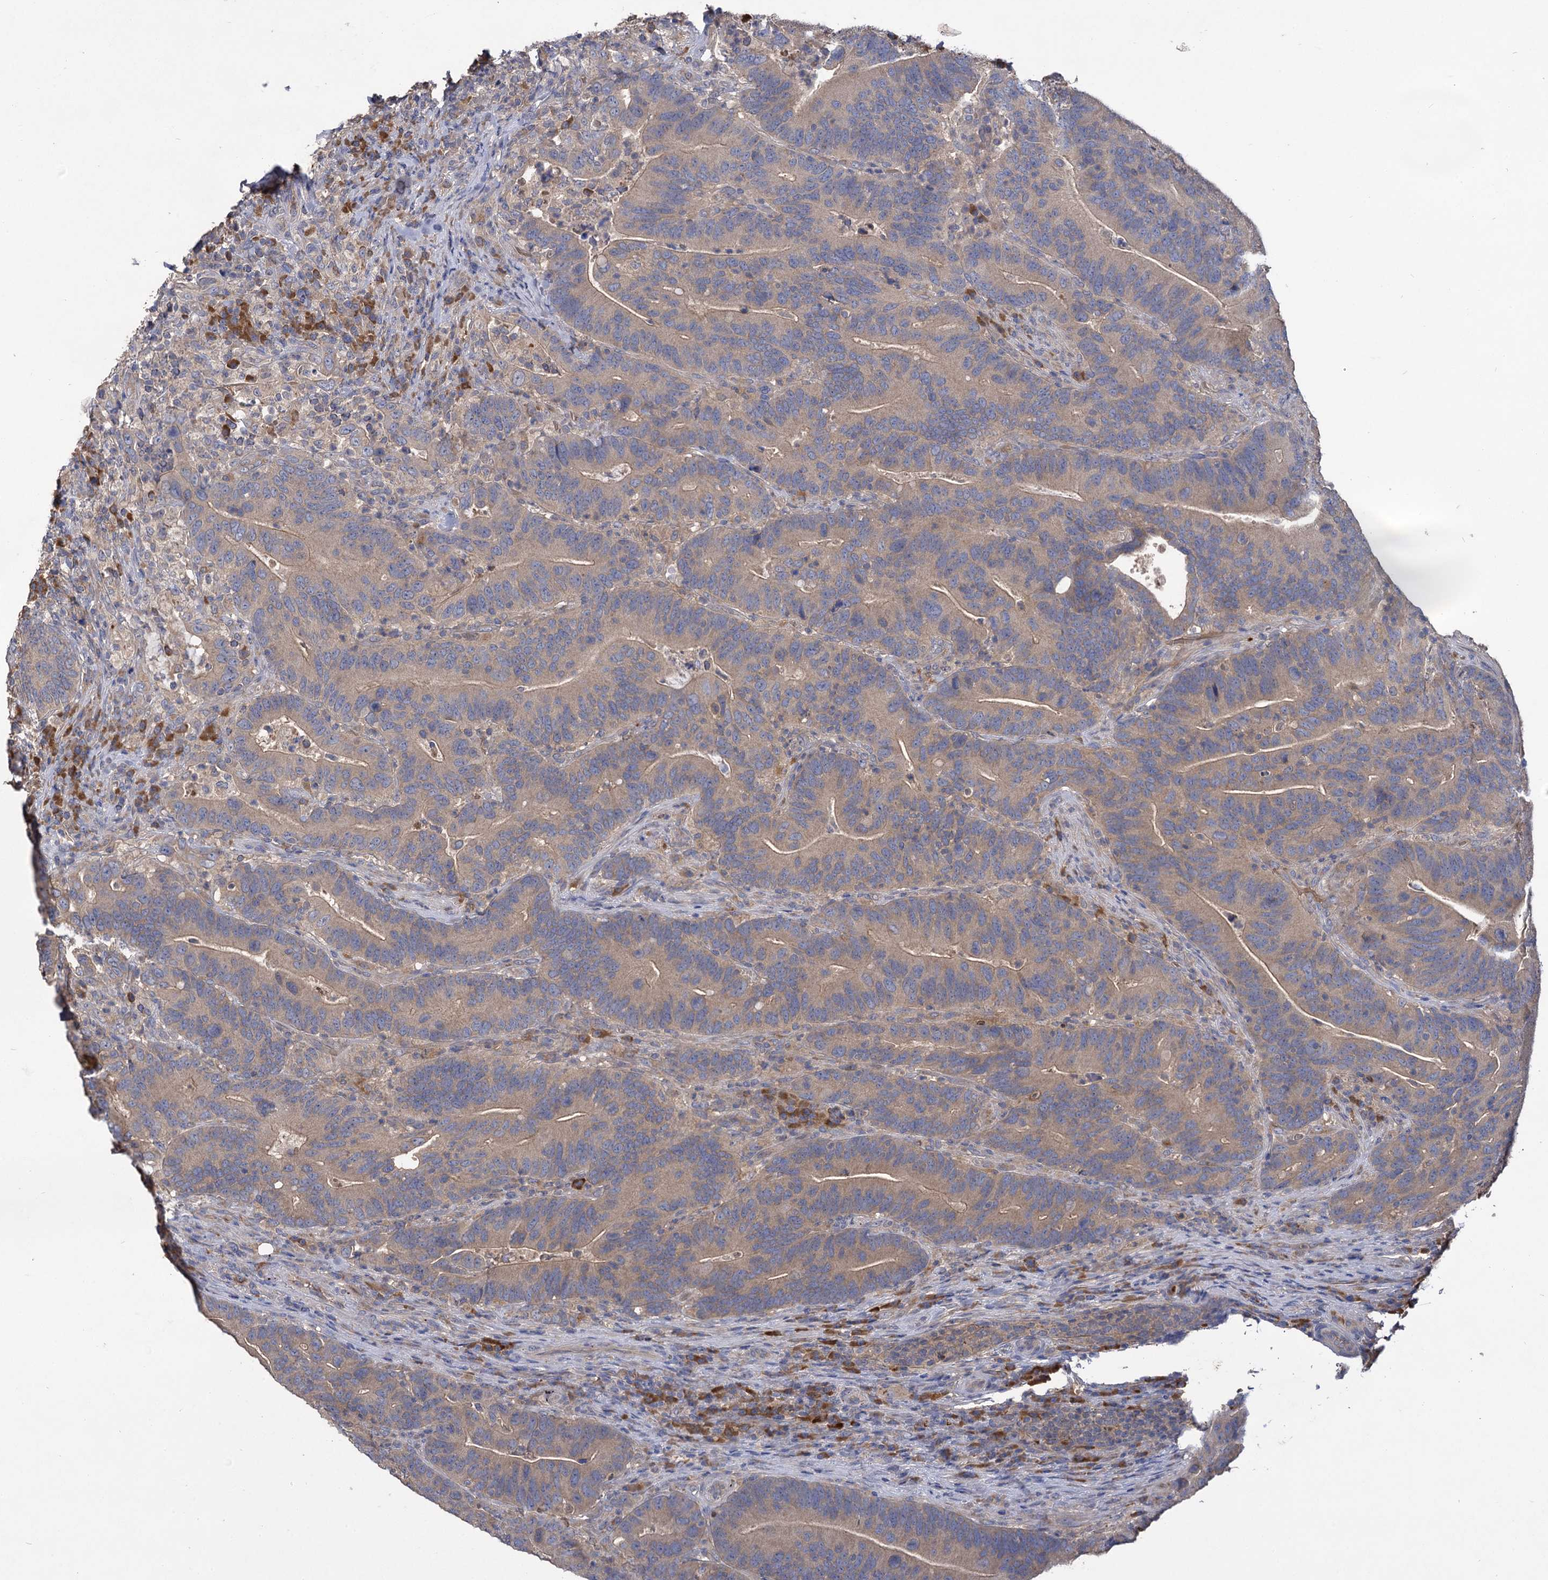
{"staining": {"intensity": "weak", "quantity": "25%-75%", "location": "cytoplasmic/membranous"}, "tissue": "colorectal cancer", "cell_type": "Tumor cells", "image_type": "cancer", "snomed": [{"axis": "morphology", "description": "Adenocarcinoma, NOS"}, {"axis": "topography", "description": "Colon"}], "caption": "Adenocarcinoma (colorectal) was stained to show a protein in brown. There is low levels of weak cytoplasmic/membranous positivity in about 25%-75% of tumor cells.", "gene": "USP50", "patient": {"sex": "female", "age": 66}}